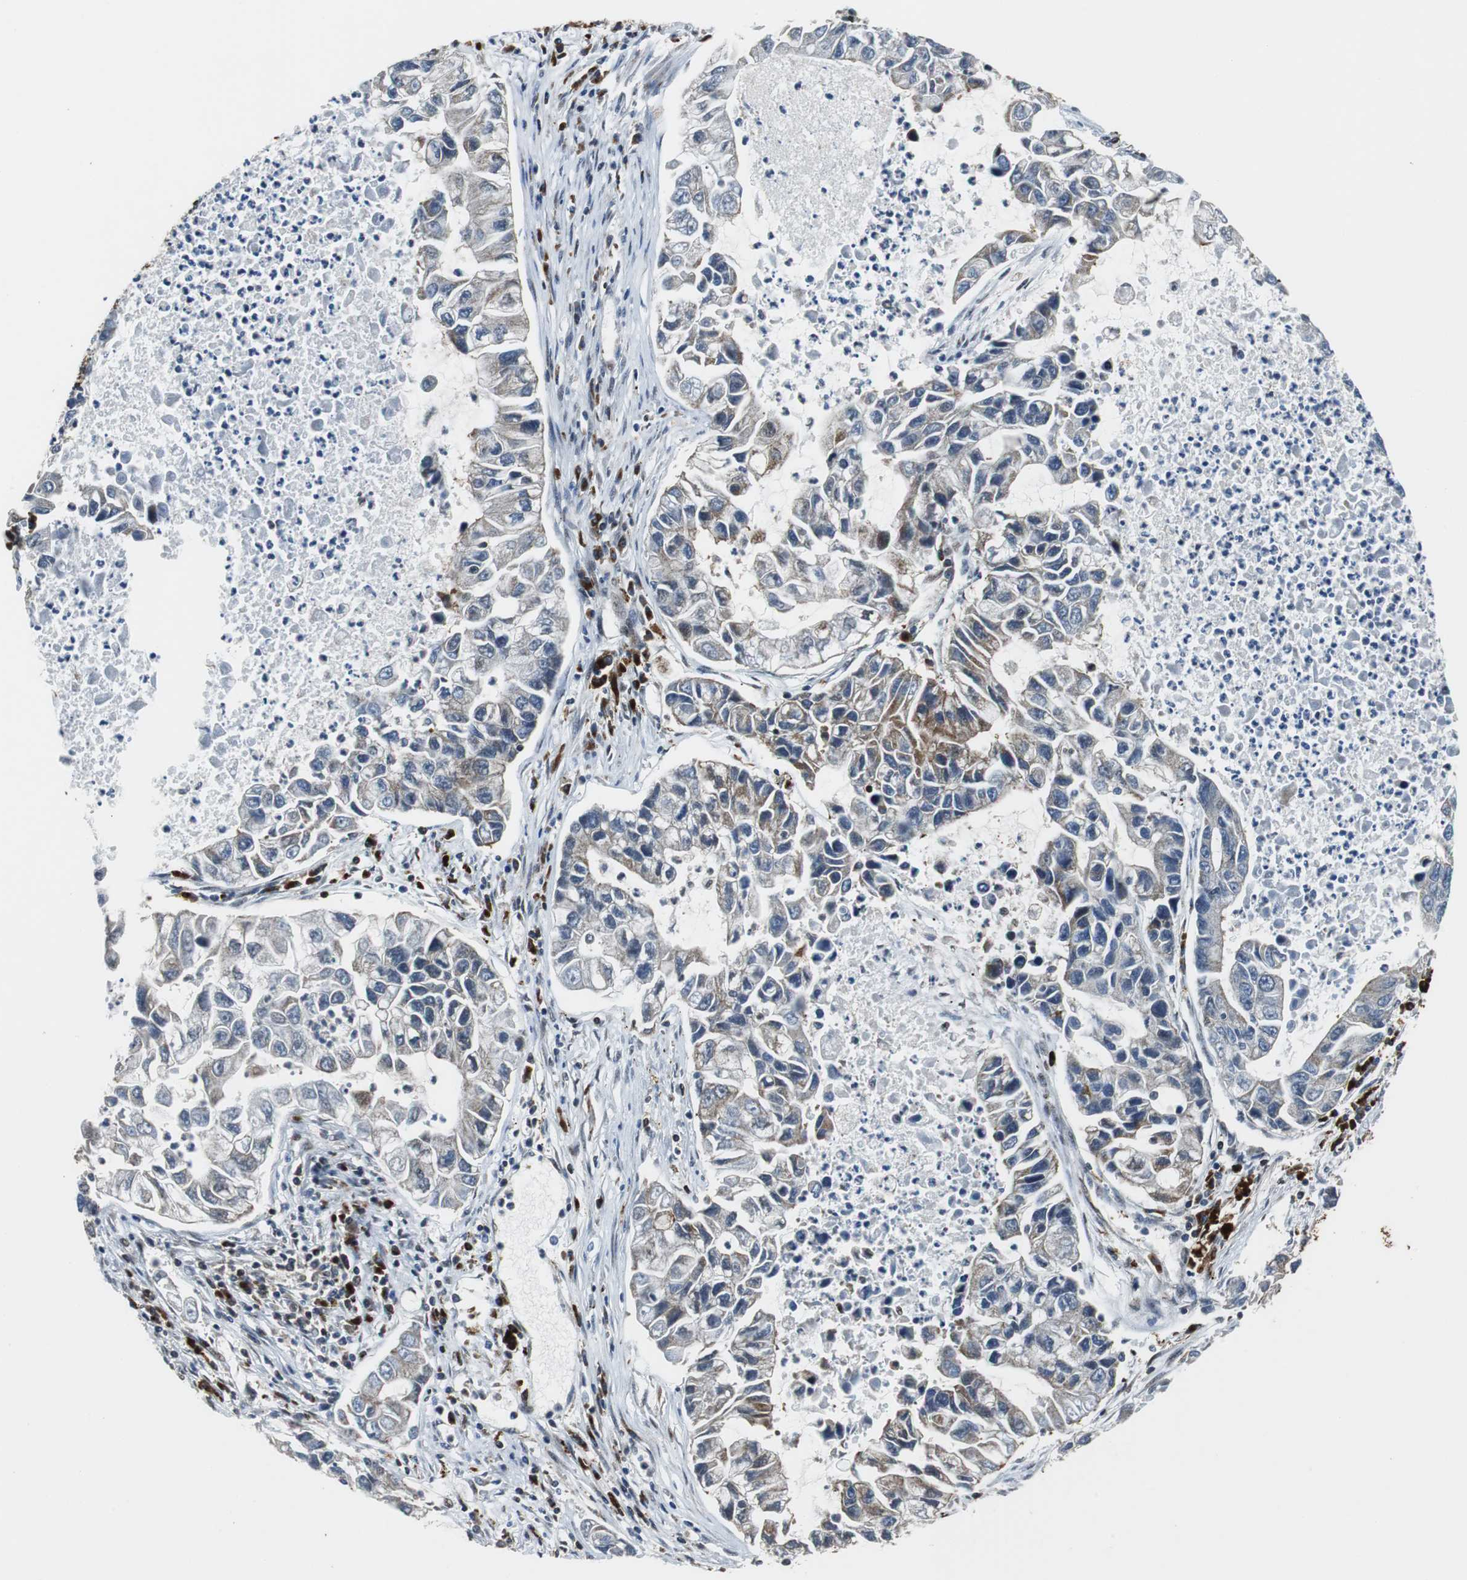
{"staining": {"intensity": "weak", "quantity": "<25%", "location": "cytoplasmic/membranous"}, "tissue": "lung cancer", "cell_type": "Tumor cells", "image_type": "cancer", "snomed": [{"axis": "morphology", "description": "Adenocarcinoma, NOS"}, {"axis": "topography", "description": "Lung"}], "caption": "Histopathology image shows no protein expression in tumor cells of lung cancer tissue. The staining was performed using DAB to visualize the protein expression in brown, while the nuclei were stained in blue with hematoxylin (Magnification: 20x).", "gene": "TUBA4A", "patient": {"sex": "female", "age": 51}}